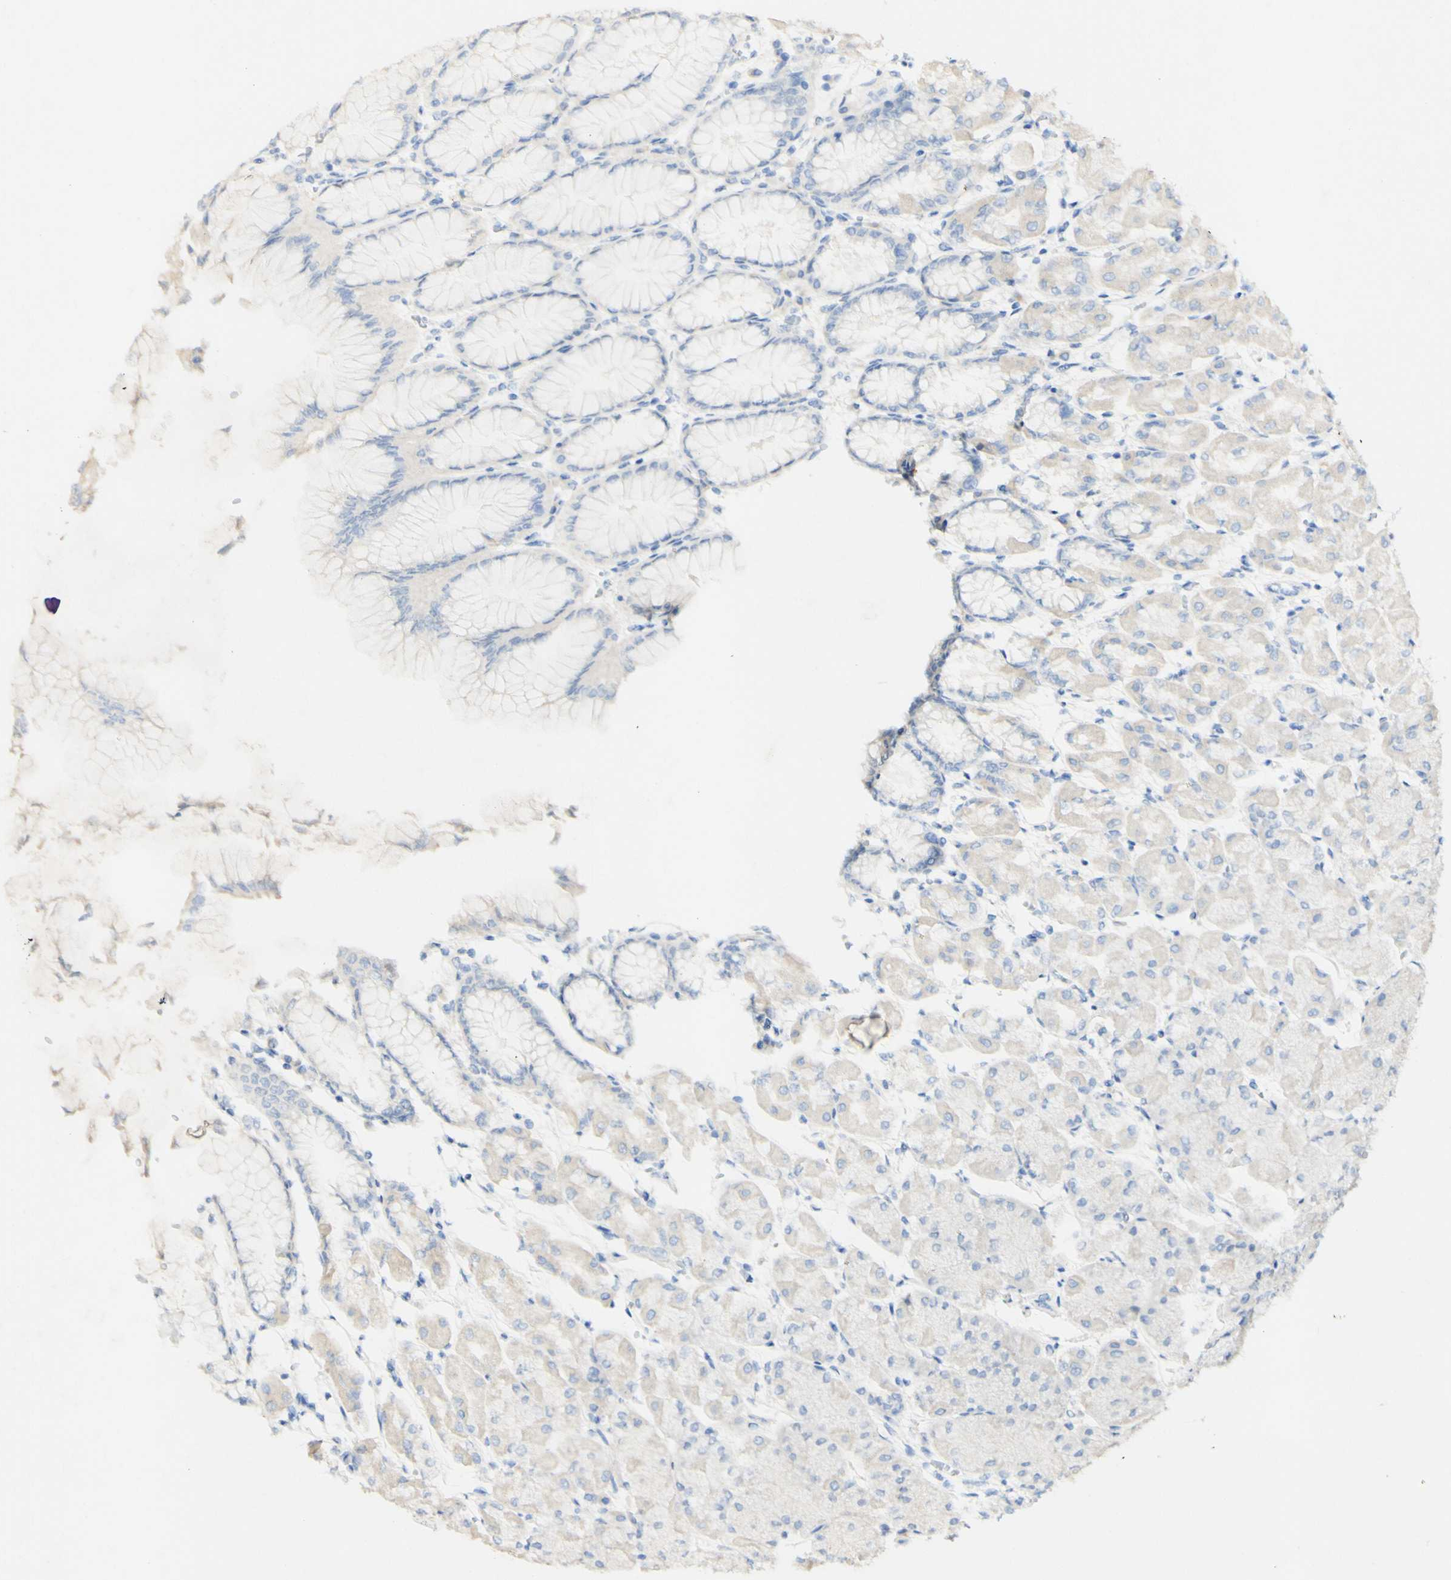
{"staining": {"intensity": "weak", "quantity": "<25%", "location": "cytoplasmic/membranous"}, "tissue": "stomach", "cell_type": "Glandular cells", "image_type": "normal", "snomed": [{"axis": "morphology", "description": "Normal tissue, NOS"}, {"axis": "topography", "description": "Stomach, upper"}], "caption": "This photomicrograph is of unremarkable stomach stained with immunohistochemistry (IHC) to label a protein in brown with the nuclei are counter-stained blue. There is no positivity in glandular cells.", "gene": "FGF4", "patient": {"sex": "female", "age": 56}}